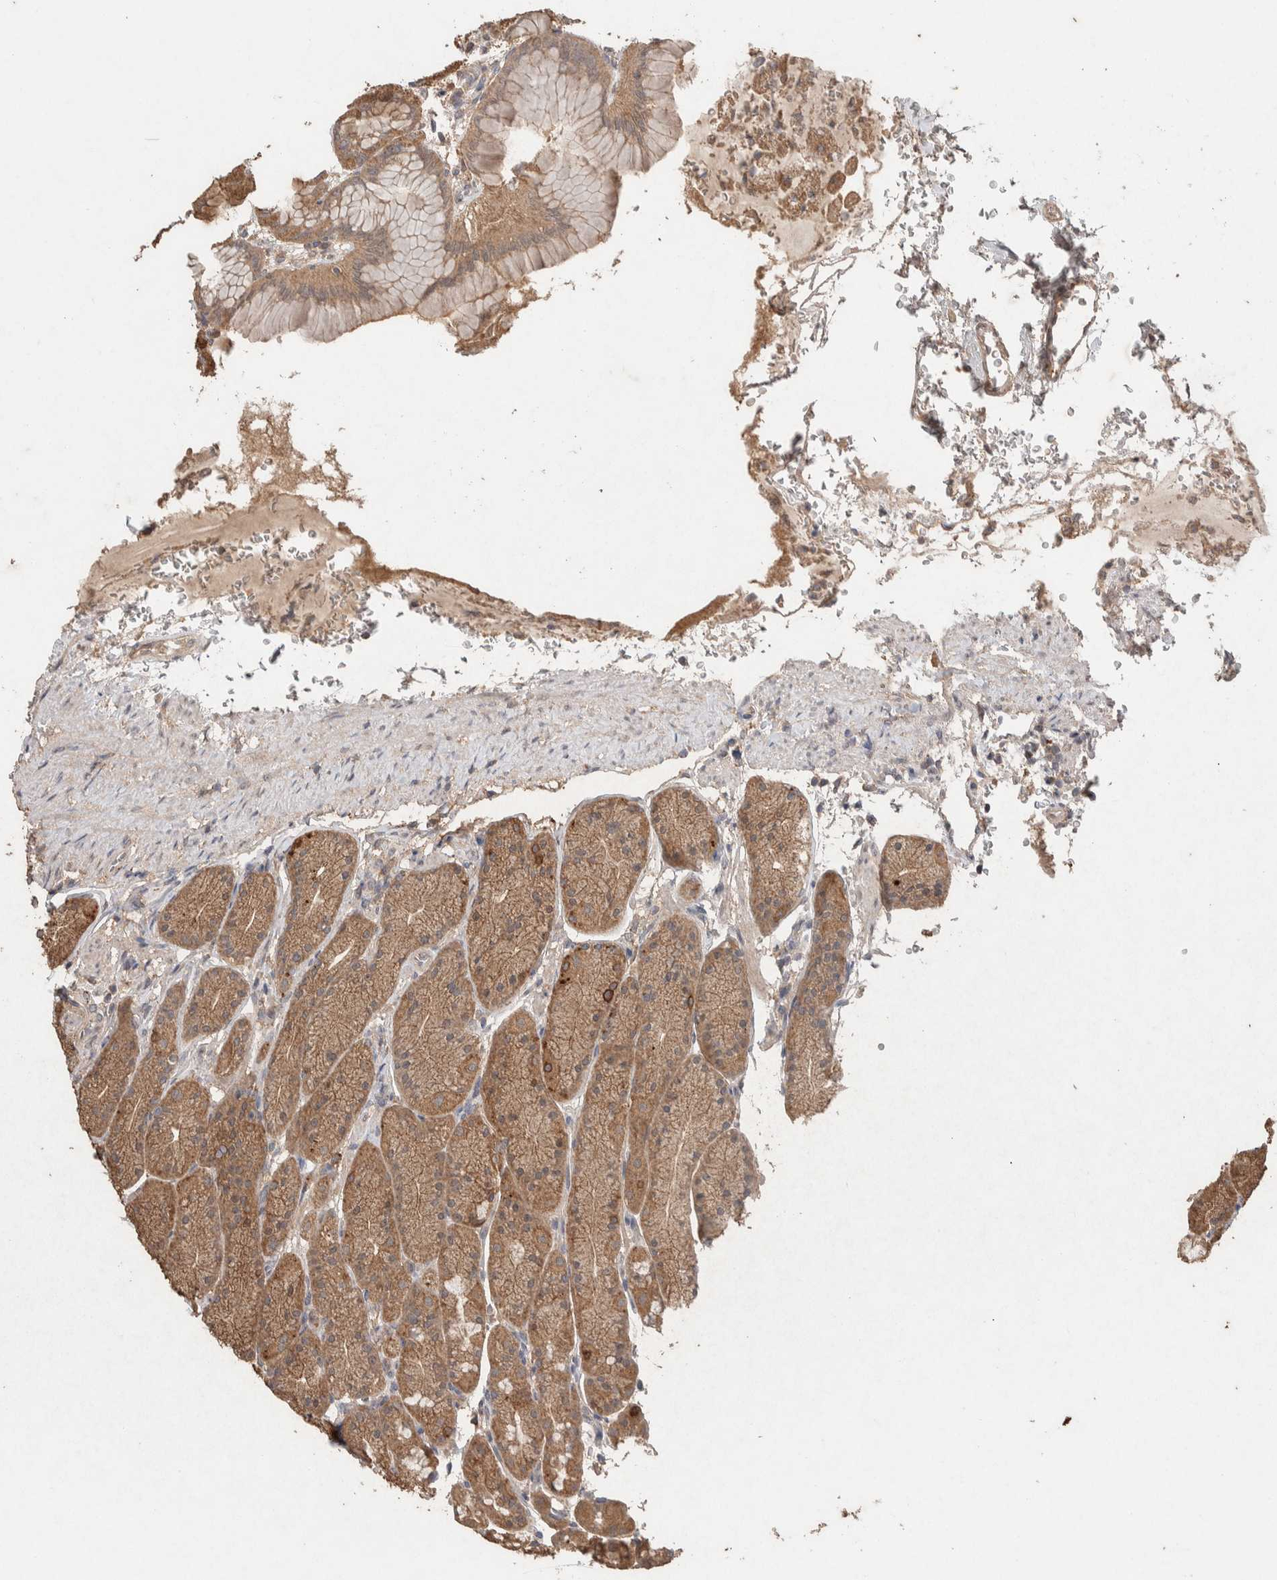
{"staining": {"intensity": "moderate", "quantity": ">75%", "location": "cytoplasmic/membranous"}, "tissue": "stomach", "cell_type": "Glandular cells", "image_type": "normal", "snomed": [{"axis": "morphology", "description": "Normal tissue, NOS"}, {"axis": "topography", "description": "Stomach"}], "caption": "IHC photomicrograph of normal stomach stained for a protein (brown), which shows medium levels of moderate cytoplasmic/membranous positivity in about >75% of glandular cells.", "gene": "KCNJ5", "patient": {"sex": "male", "age": 42}}